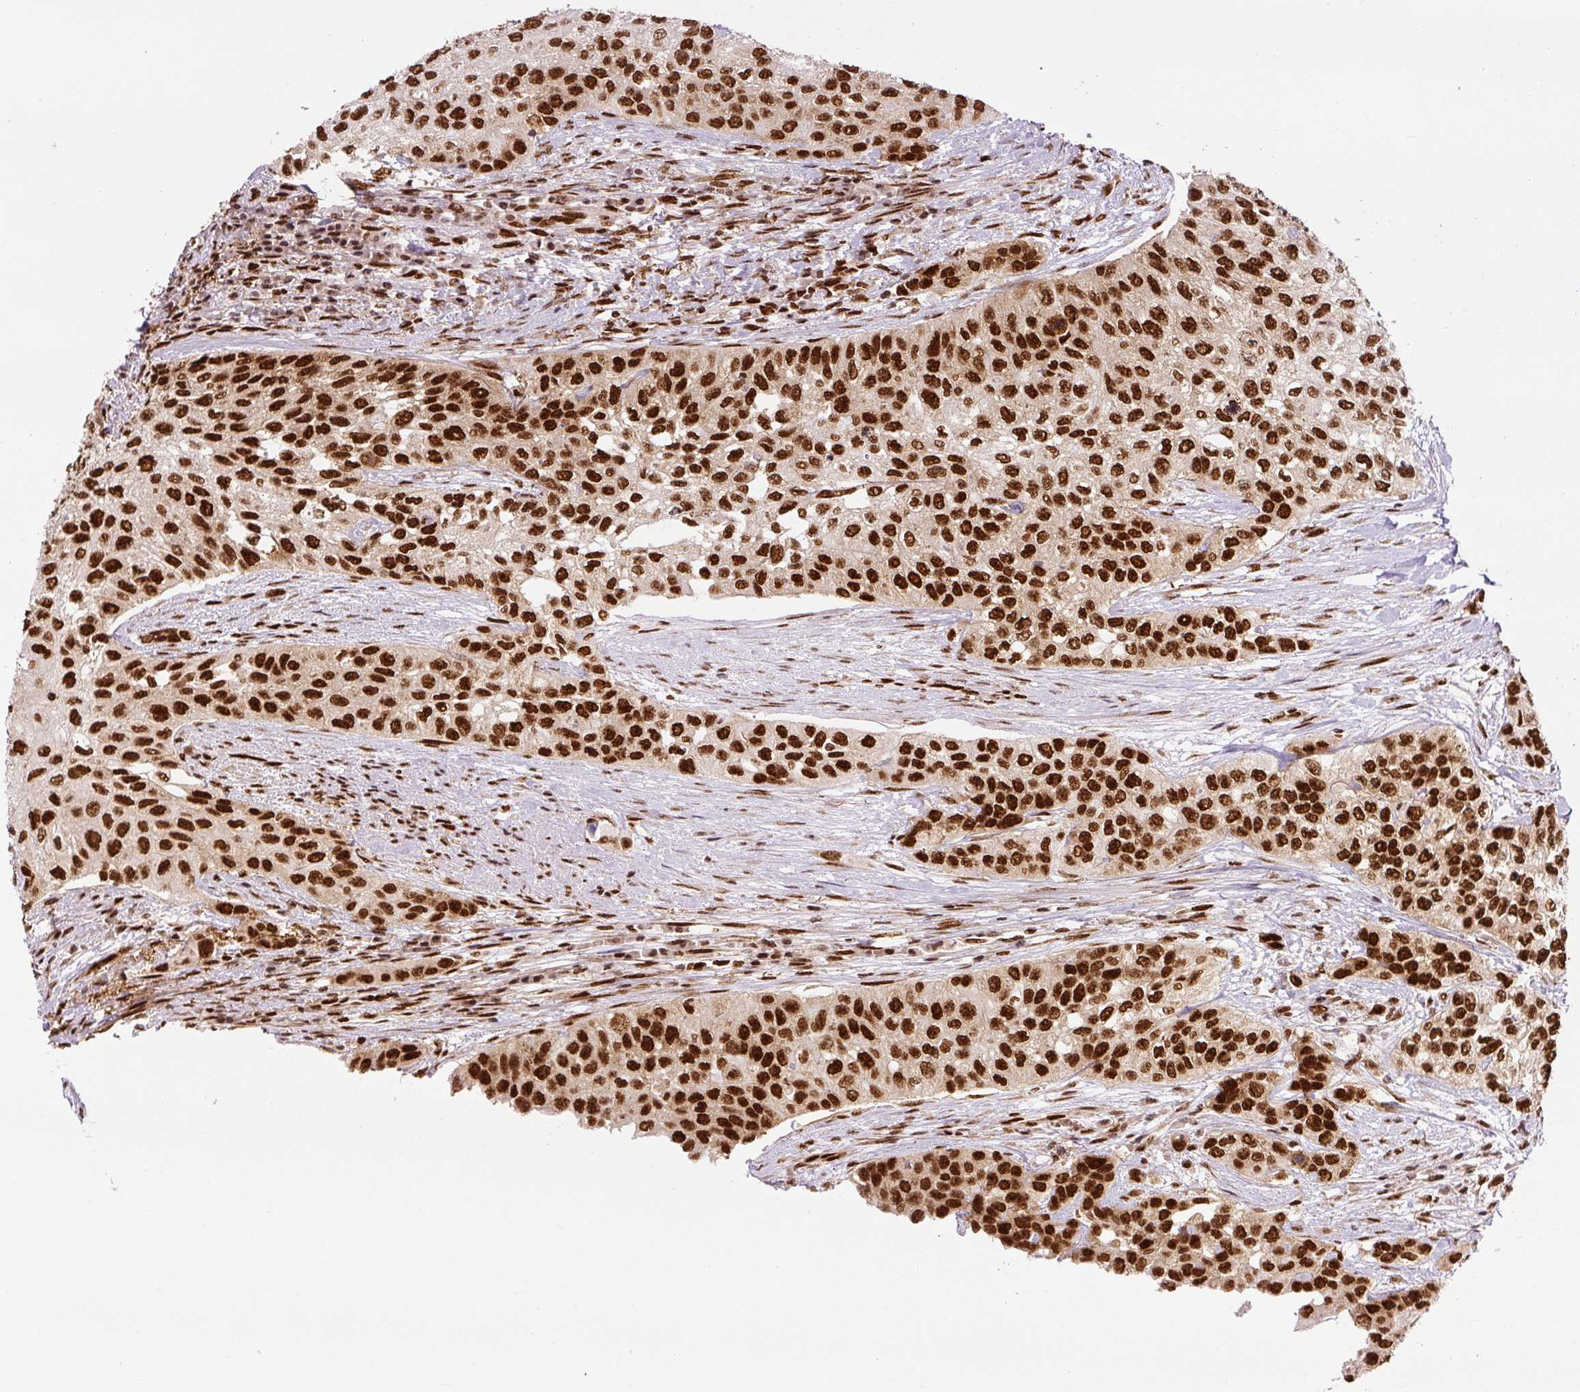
{"staining": {"intensity": "strong", "quantity": ">75%", "location": "nuclear"}, "tissue": "urothelial cancer", "cell_type": "Tumor cells", "image_type": "cancer", "snomed": [{"axis": "morphology", "description": "Normal tissue, NOS"}, {"axis": "morphology", "description": "Urothelial carcinoma, High grade"}, {"axis": "topography", "description": "Vascular tissue"}, {"axis": "topography", "description": "Urinary bladder"}], "caption": "This is an image of immunohistochemistry staining of urothelial cancer, which shows strong staining in the nuclear of tumor cells.", "gene": "FUS", "patient": {"sex": "female", "age": 56}}